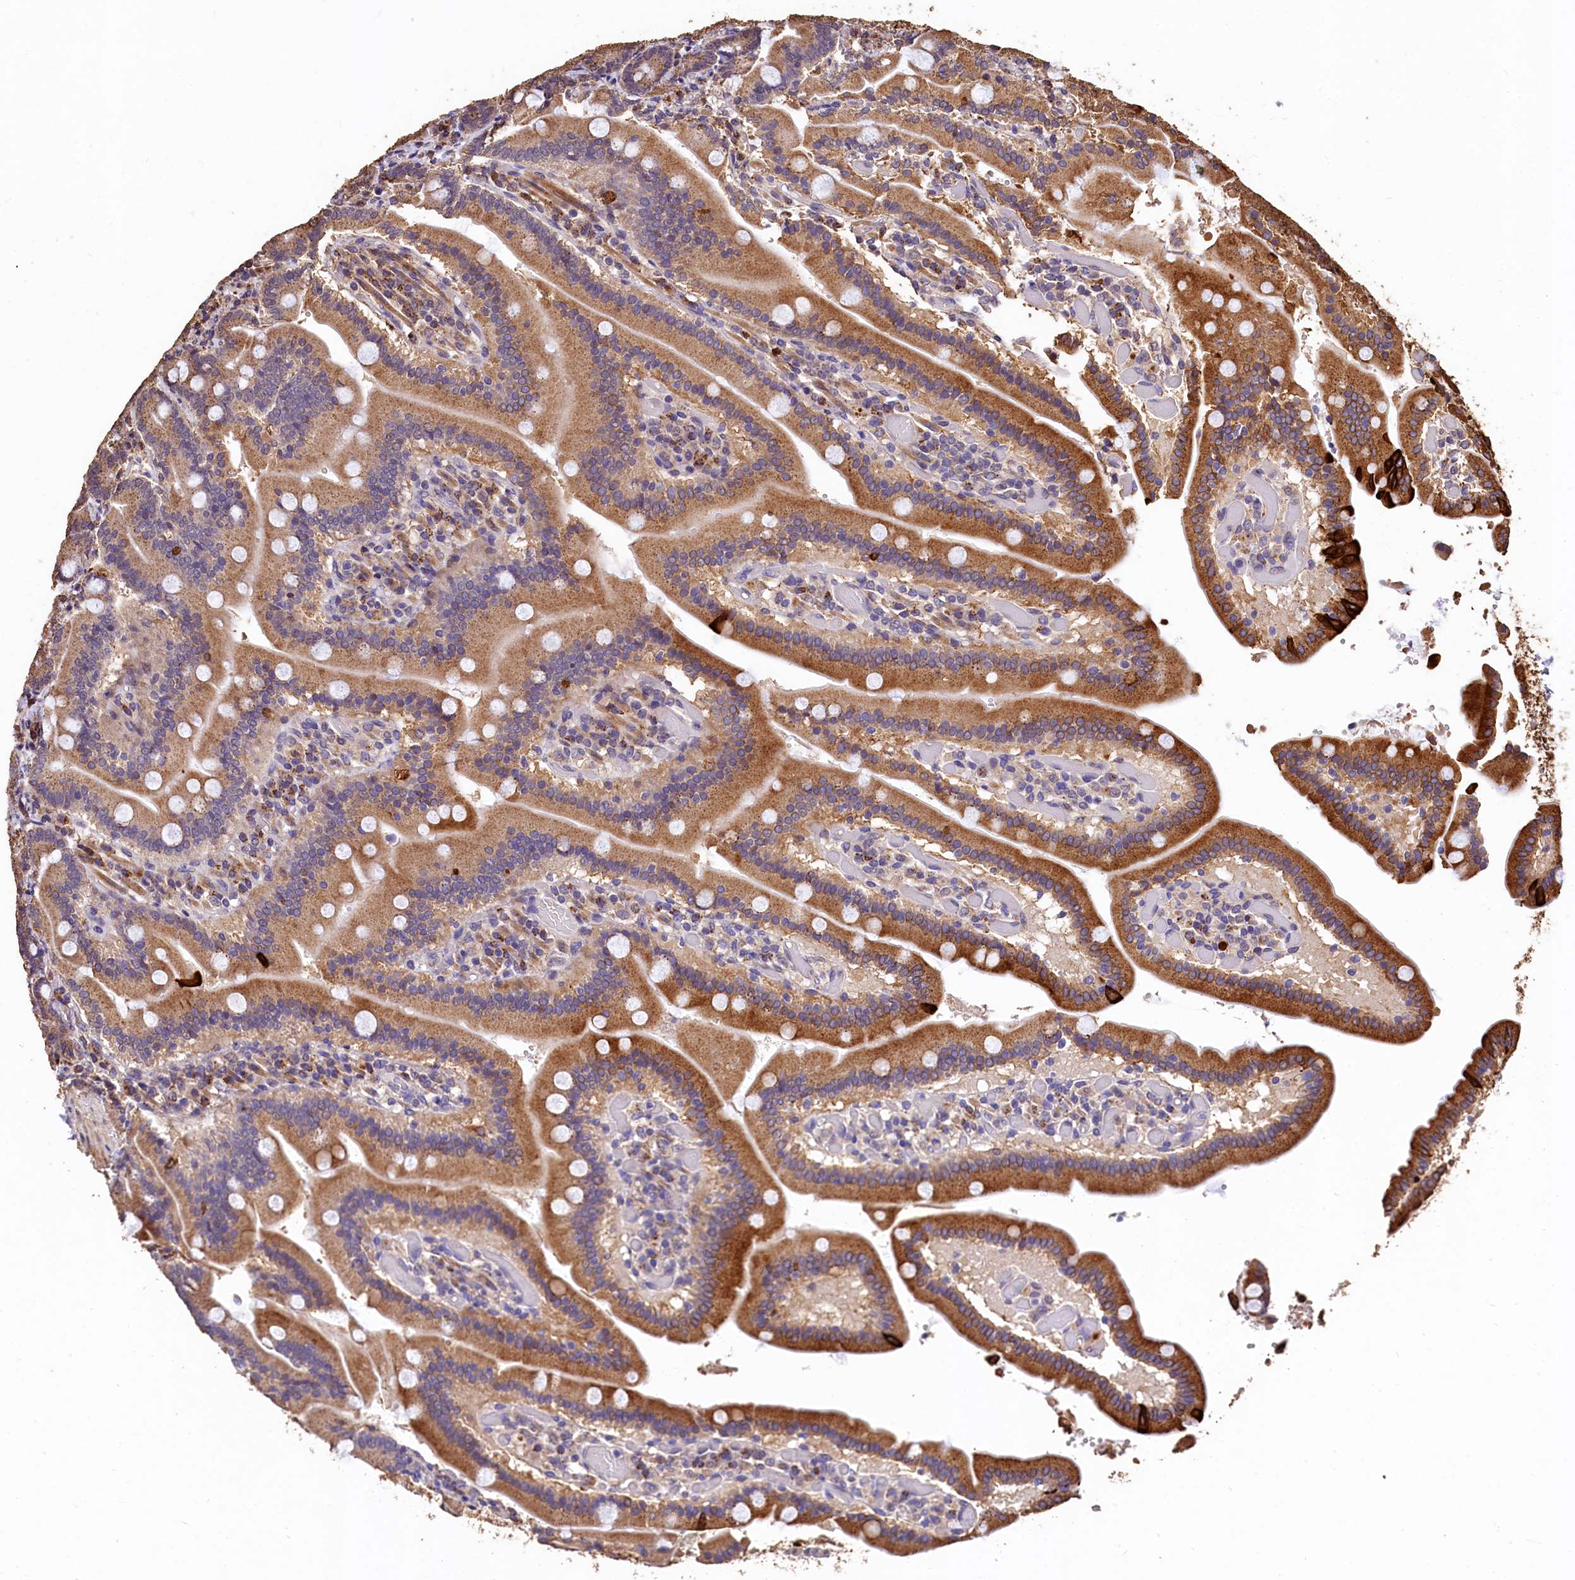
{"staining": {"intensity": "strong", "quantity": ">75%", "location": "cytoplasmic/membranous"}, "tissue": "duodenum", "cell_type": "Glandular cells", "image_type": "normal", "snomed": [{"axis": "morphology", "description": "Normal tissue, NOS"}, {"axis": "topography", "description": "Duodenum"}], "caption": "A high amount of strong cytoplasmic/membranous positivity is appreciated in approximately >75% of glandular cells in unremarkable duodenum.", "gene": "LSM4", "patient": {"sex": "female", "age": 62}}